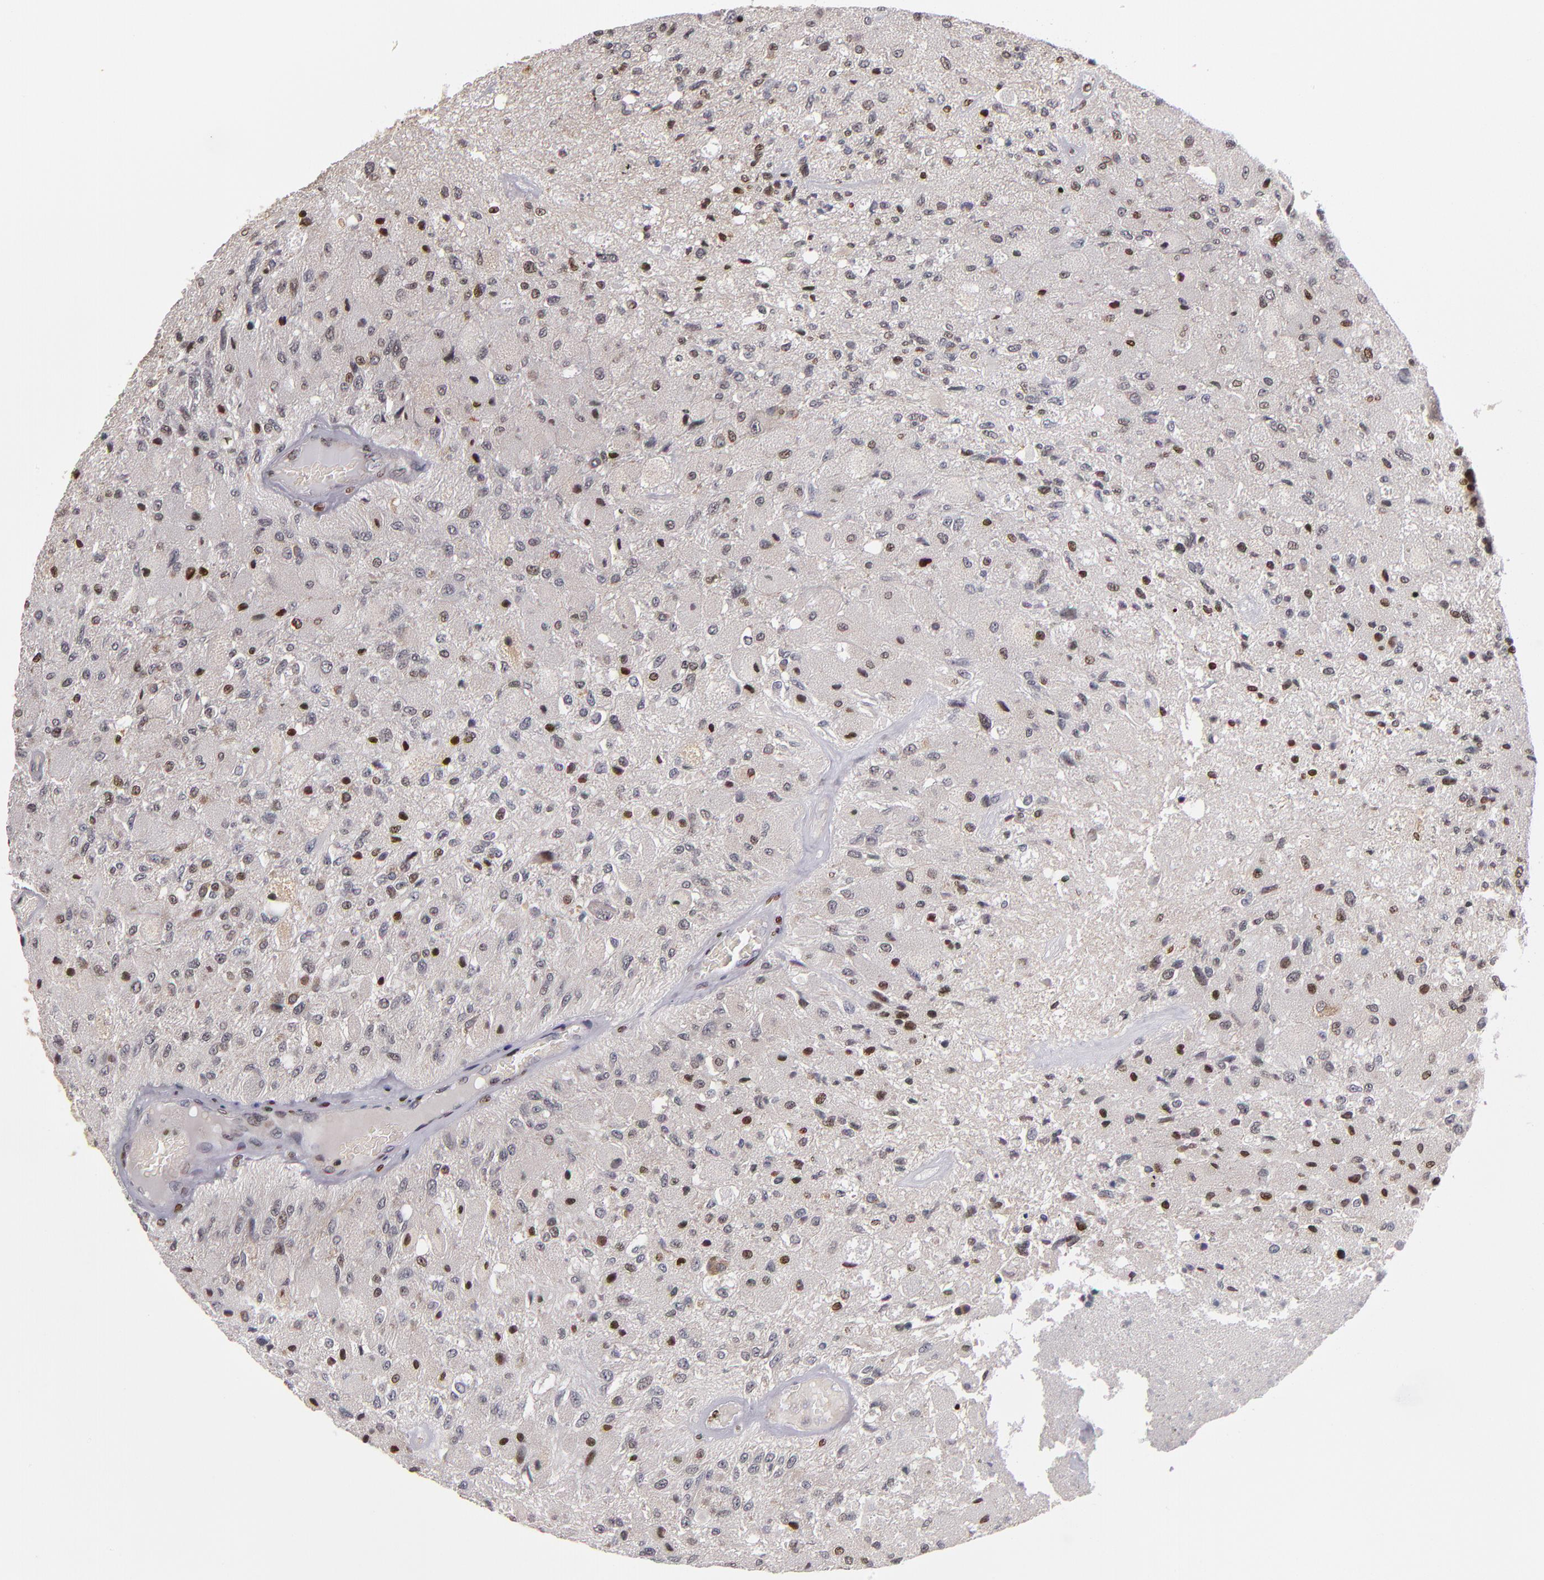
{"staining": {"intensity": "weak", "quantity": "<25%", "location": "nuclear"}, "tissue": "glioma", "cell_type": "Tumor cells", "image_type": "cancer", "snomed": [{"axis": "morphology", "description": "Normal tissue, NOS"}, {"axis": "morphology", "description": "Glioma, malignant, High grade"}, {"axis": "topography", "description": "Cerebral cortex"}], "caption": "Malignant glioma (high-grade) stained for a protein using IHC shows no positivity tumor cells.", "gene": "KDM6A", "patient": {"sex": "male", "age": 77}}